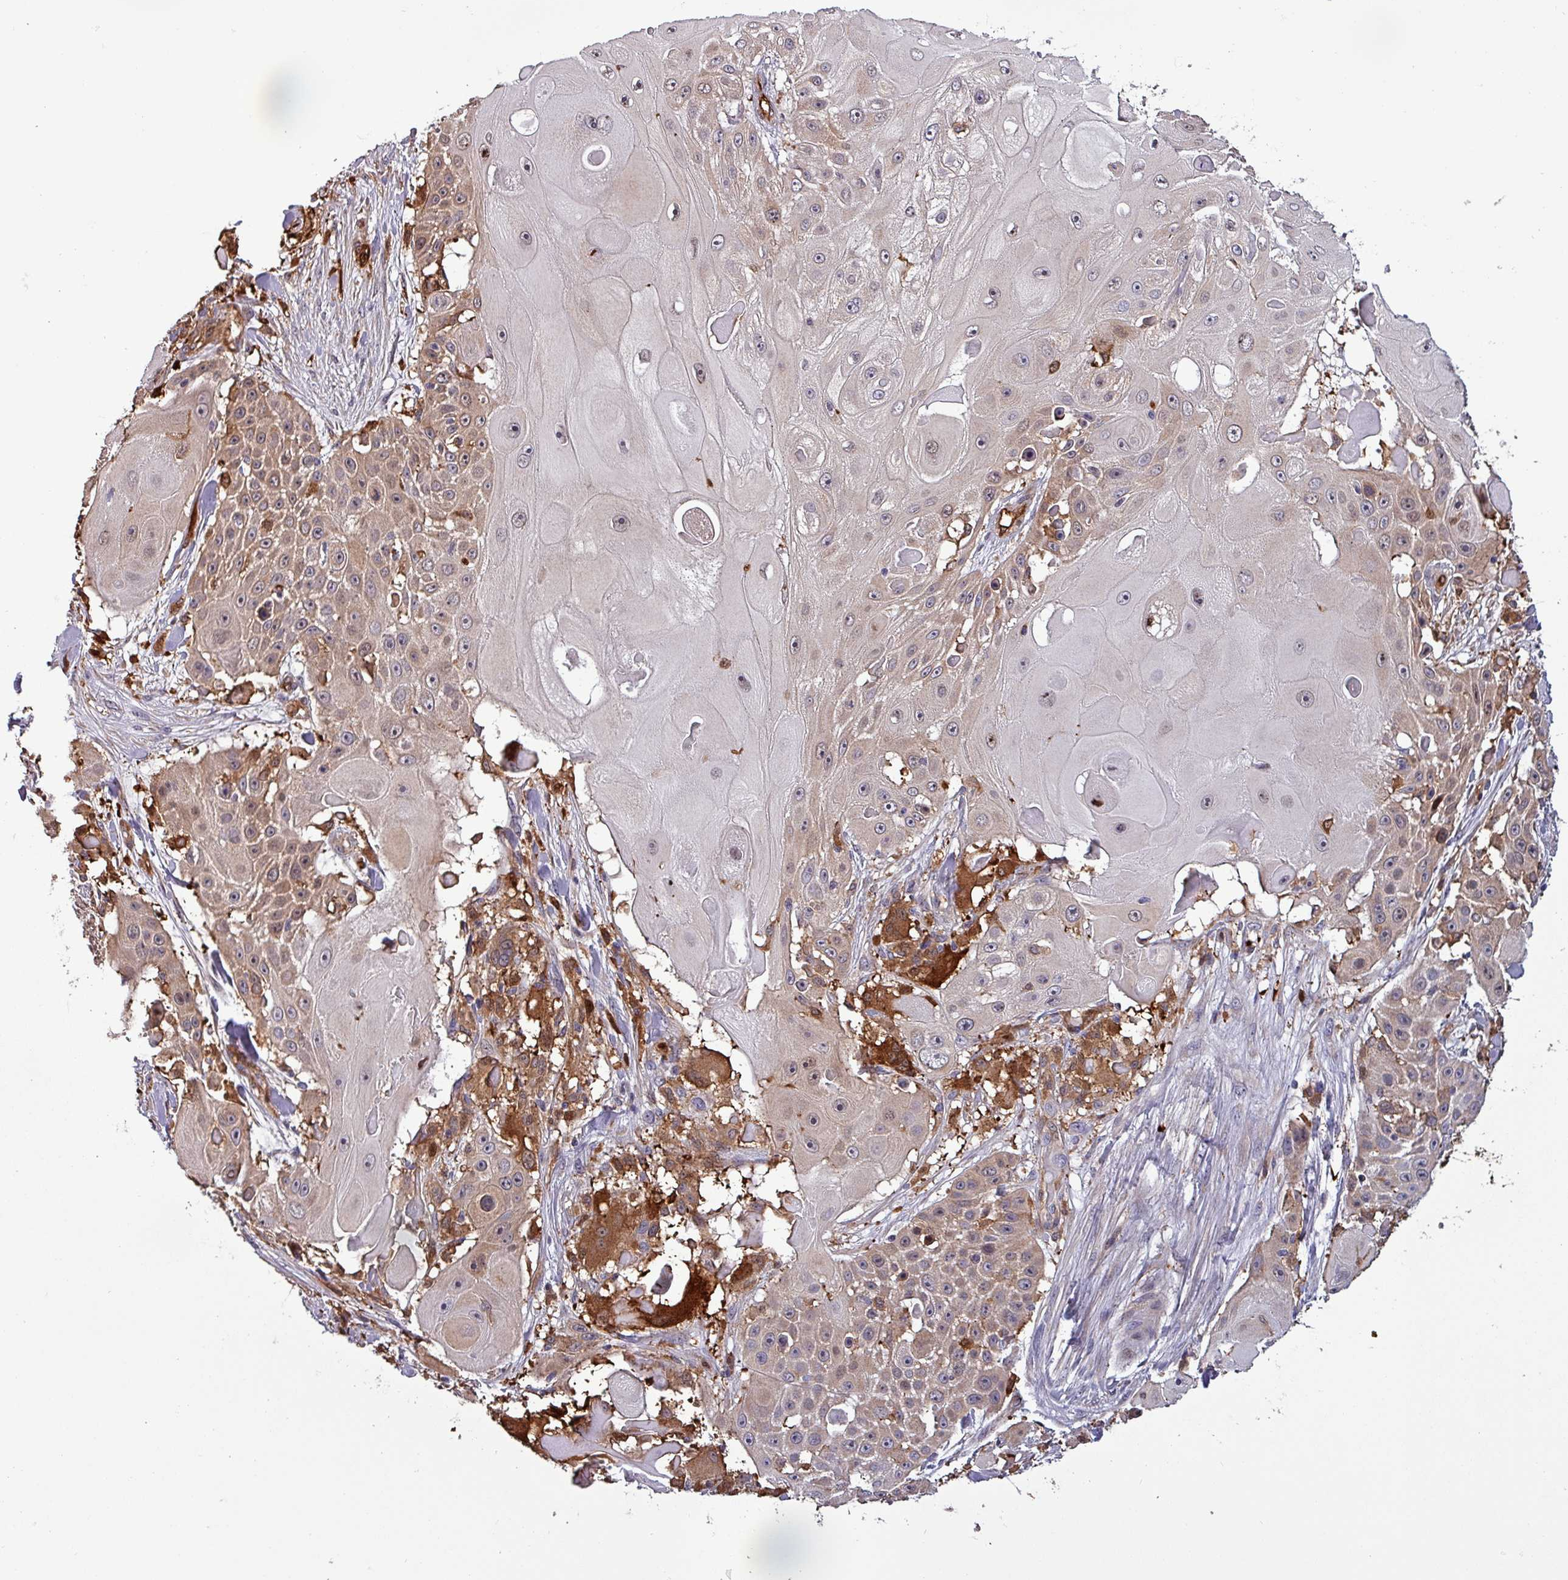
{"staining": {"intensity": "moderate", "quantity": "25%-75%", "location": "cytoplasmic/membranous"}, "tissue": "skin cancer", "cell_type": "Tumor cells", "image_type": "cancer", "snomed": [{"axis": "morphology", "description": "Squamous cell carcinoma, NOS"}, {"axis": "topography", "description": "Skin"}], "caption": "Immunohistochemical staining of squamous cell carcinoma (skin) exhibits medium levels of moderate cytoplasmic/membranous expression in approximately 25%-75% of tumor cells.", "gene": "SCIN", "patient": {"sex": "female", "age": 86}}